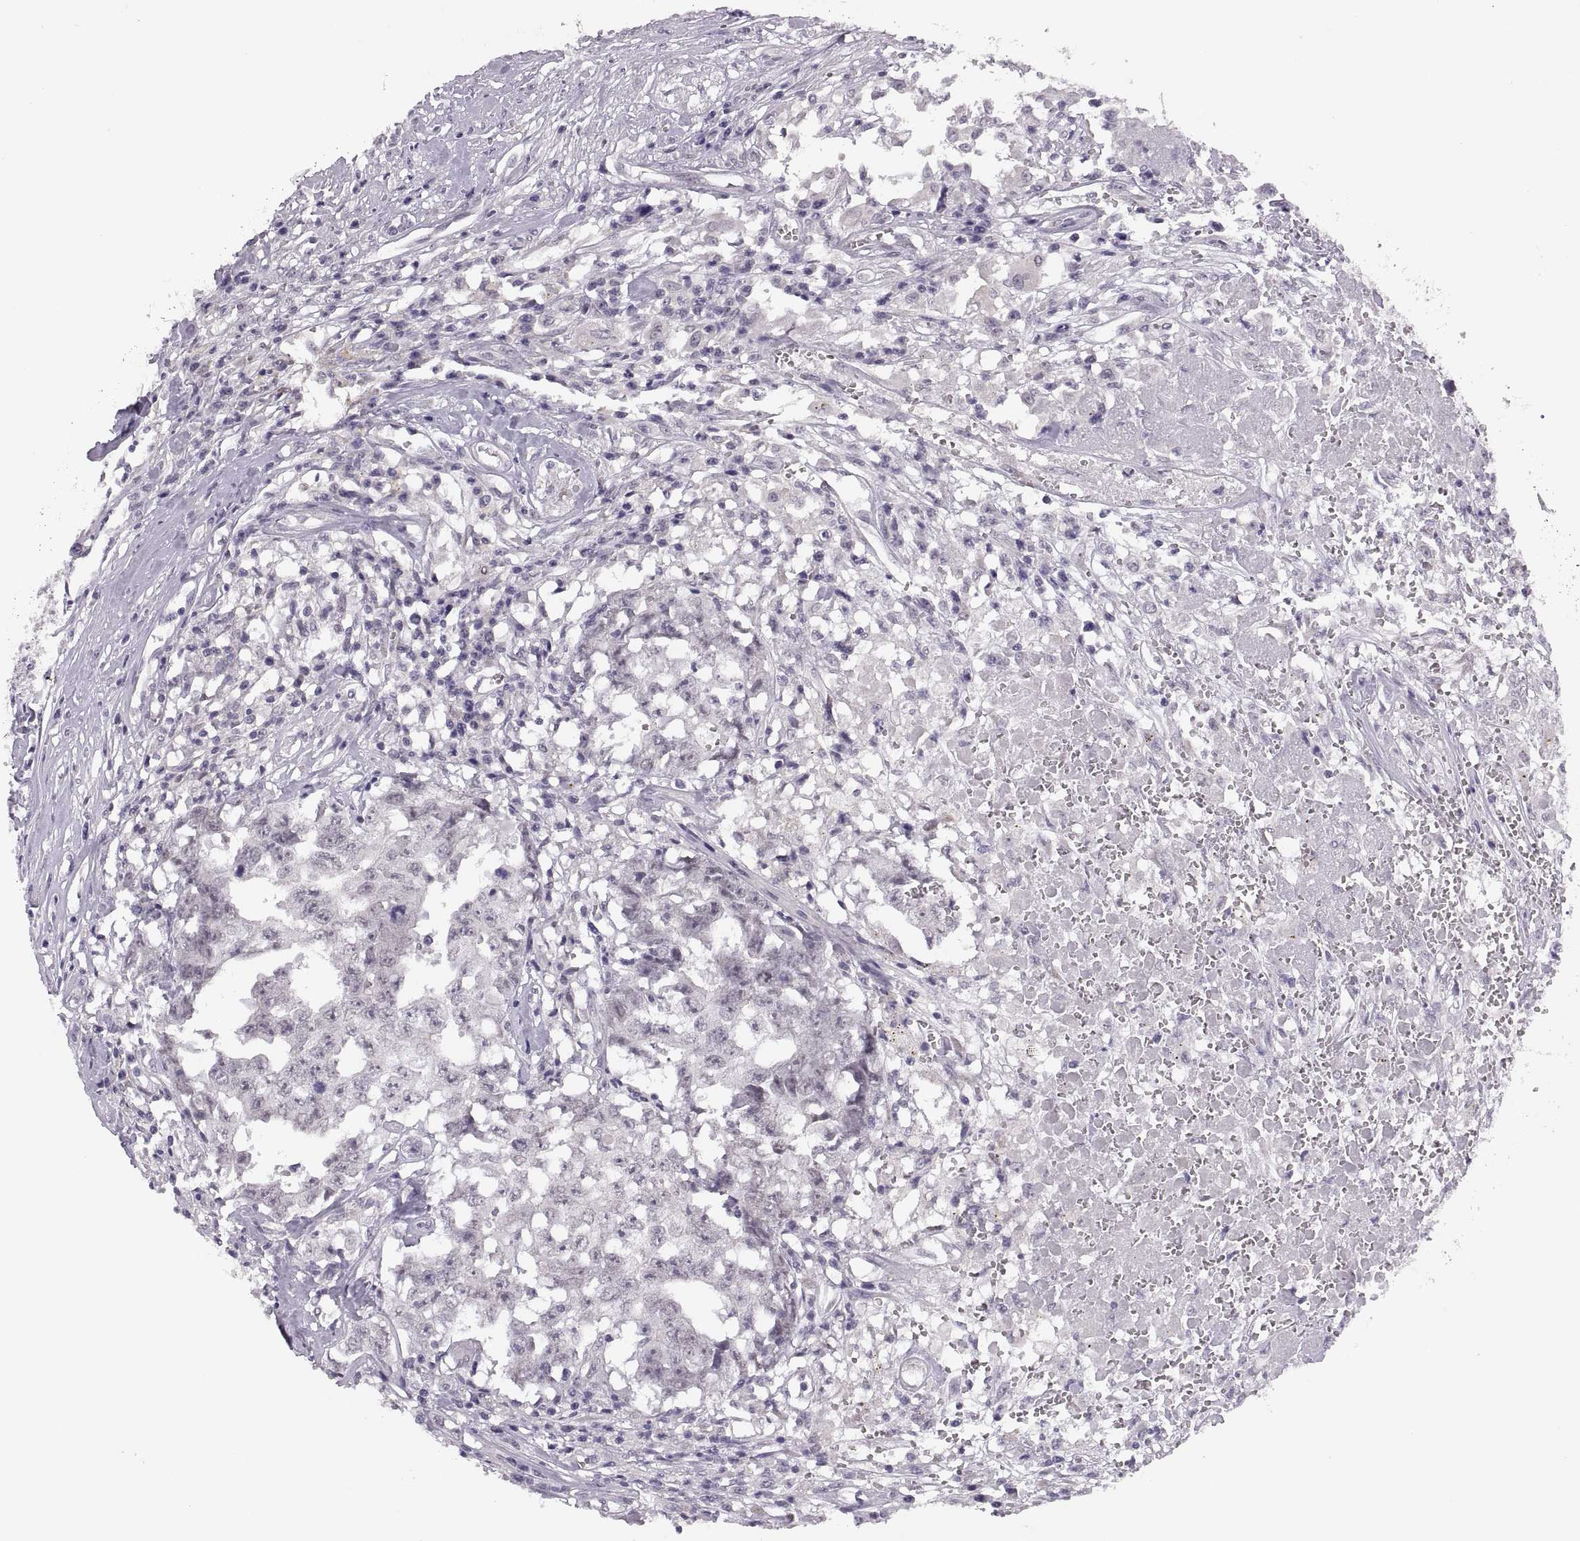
{"staining": {"intensity": "negative", "quantity": "none", "location": "none"}, "tissue": "testis cancer", "cell_type": "Tumor cells", "image_type": "cancer", "snomed": [{"axis": "morphology", "description": "Carcinoma, Embryonal, NOS"}, {"axis": "topography", "description": "Testis"}], "caption": "Histopathology image shows no significant protein expression in tumor cells of embryonal carcinoma (testis).", "gene": "ADH6", "patient": {"sex": "male", "age": 36}}